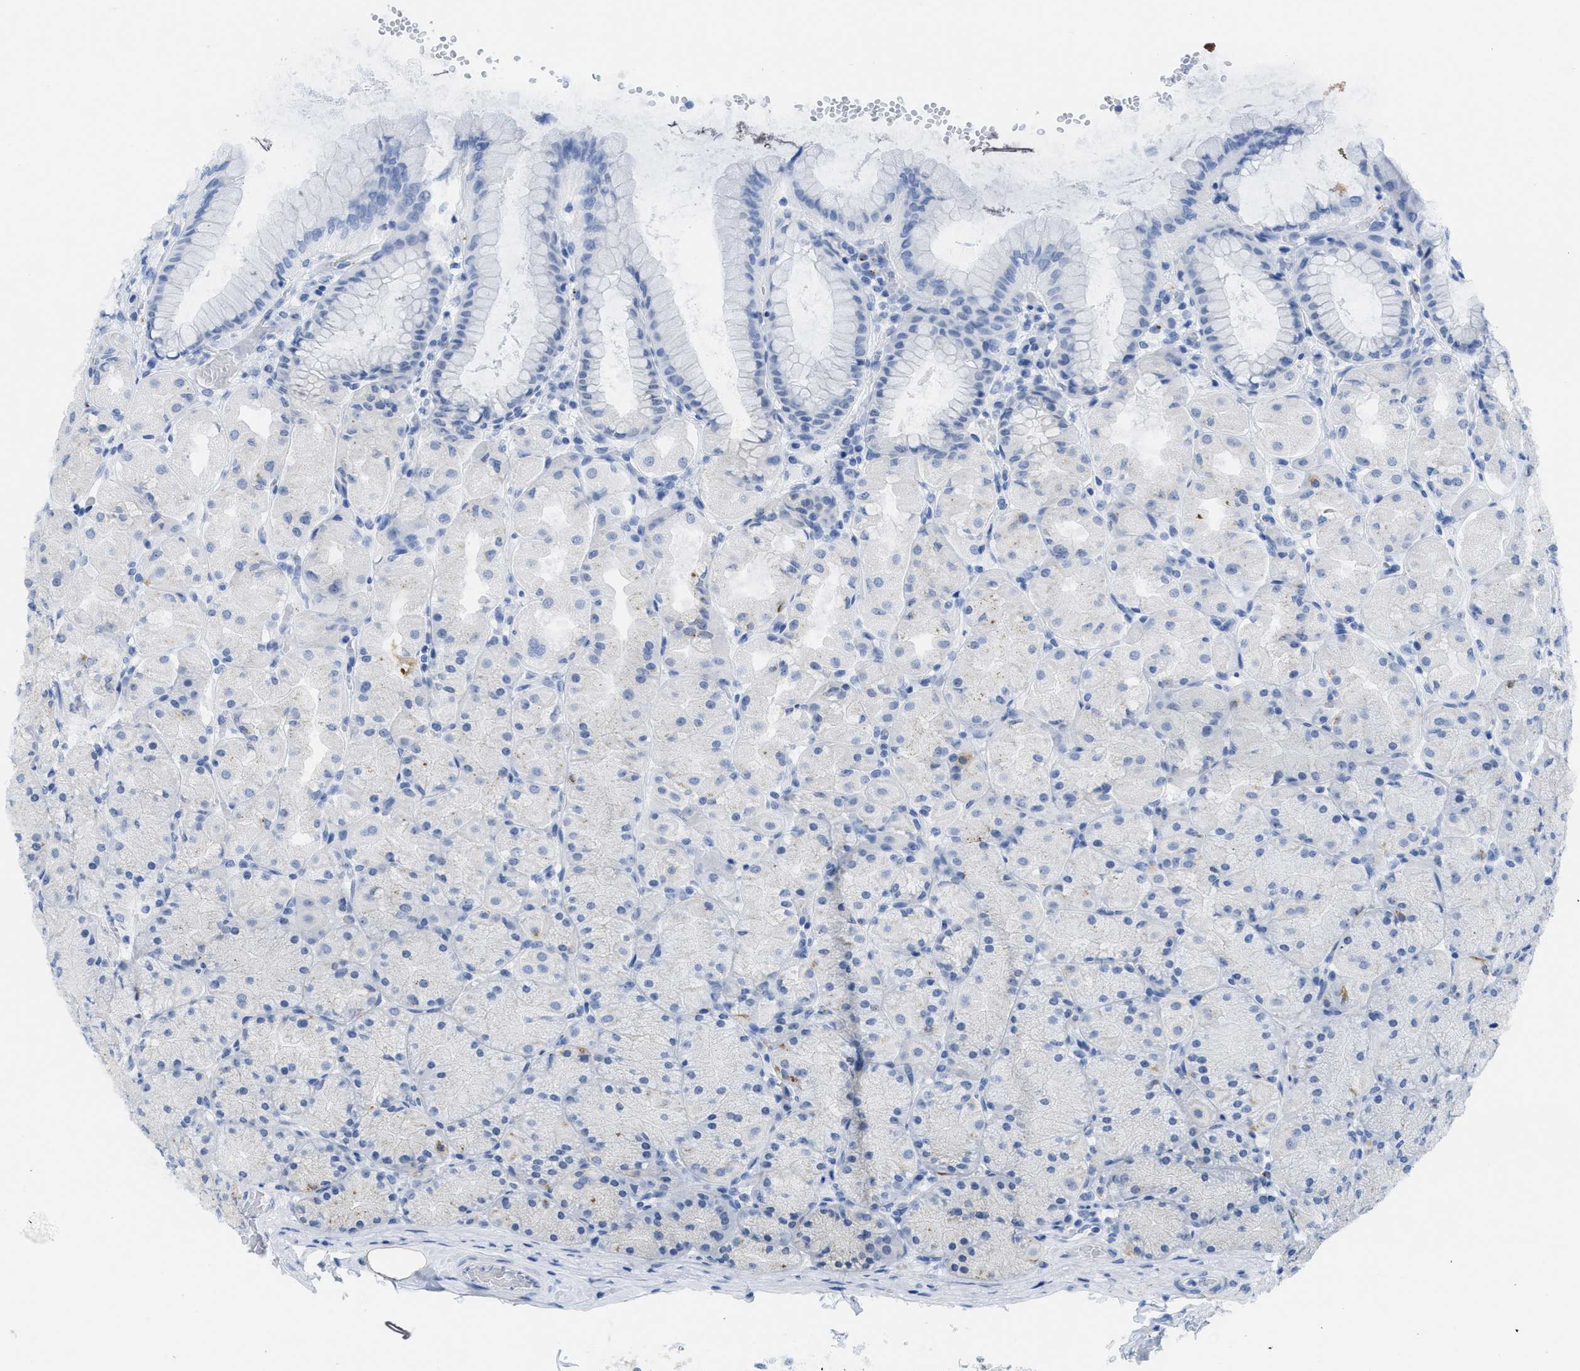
{"staining": {"intensity": "negative", "quantity": "none", "location": "none"}, "tissue": "stomach", "cell_type": "Glandular cells", "image_type": "normal", "snomed": [{"axis": "morphology", "description": "Normal tissue, NOS"}, {"axis": "topography", "description": "Stomach, upper"}], "caption": "The histopathology image displays no significant staining in glandular cells of stomach.", "gene": "WDR4", "patient": {"sex": "female", "age": 56}}